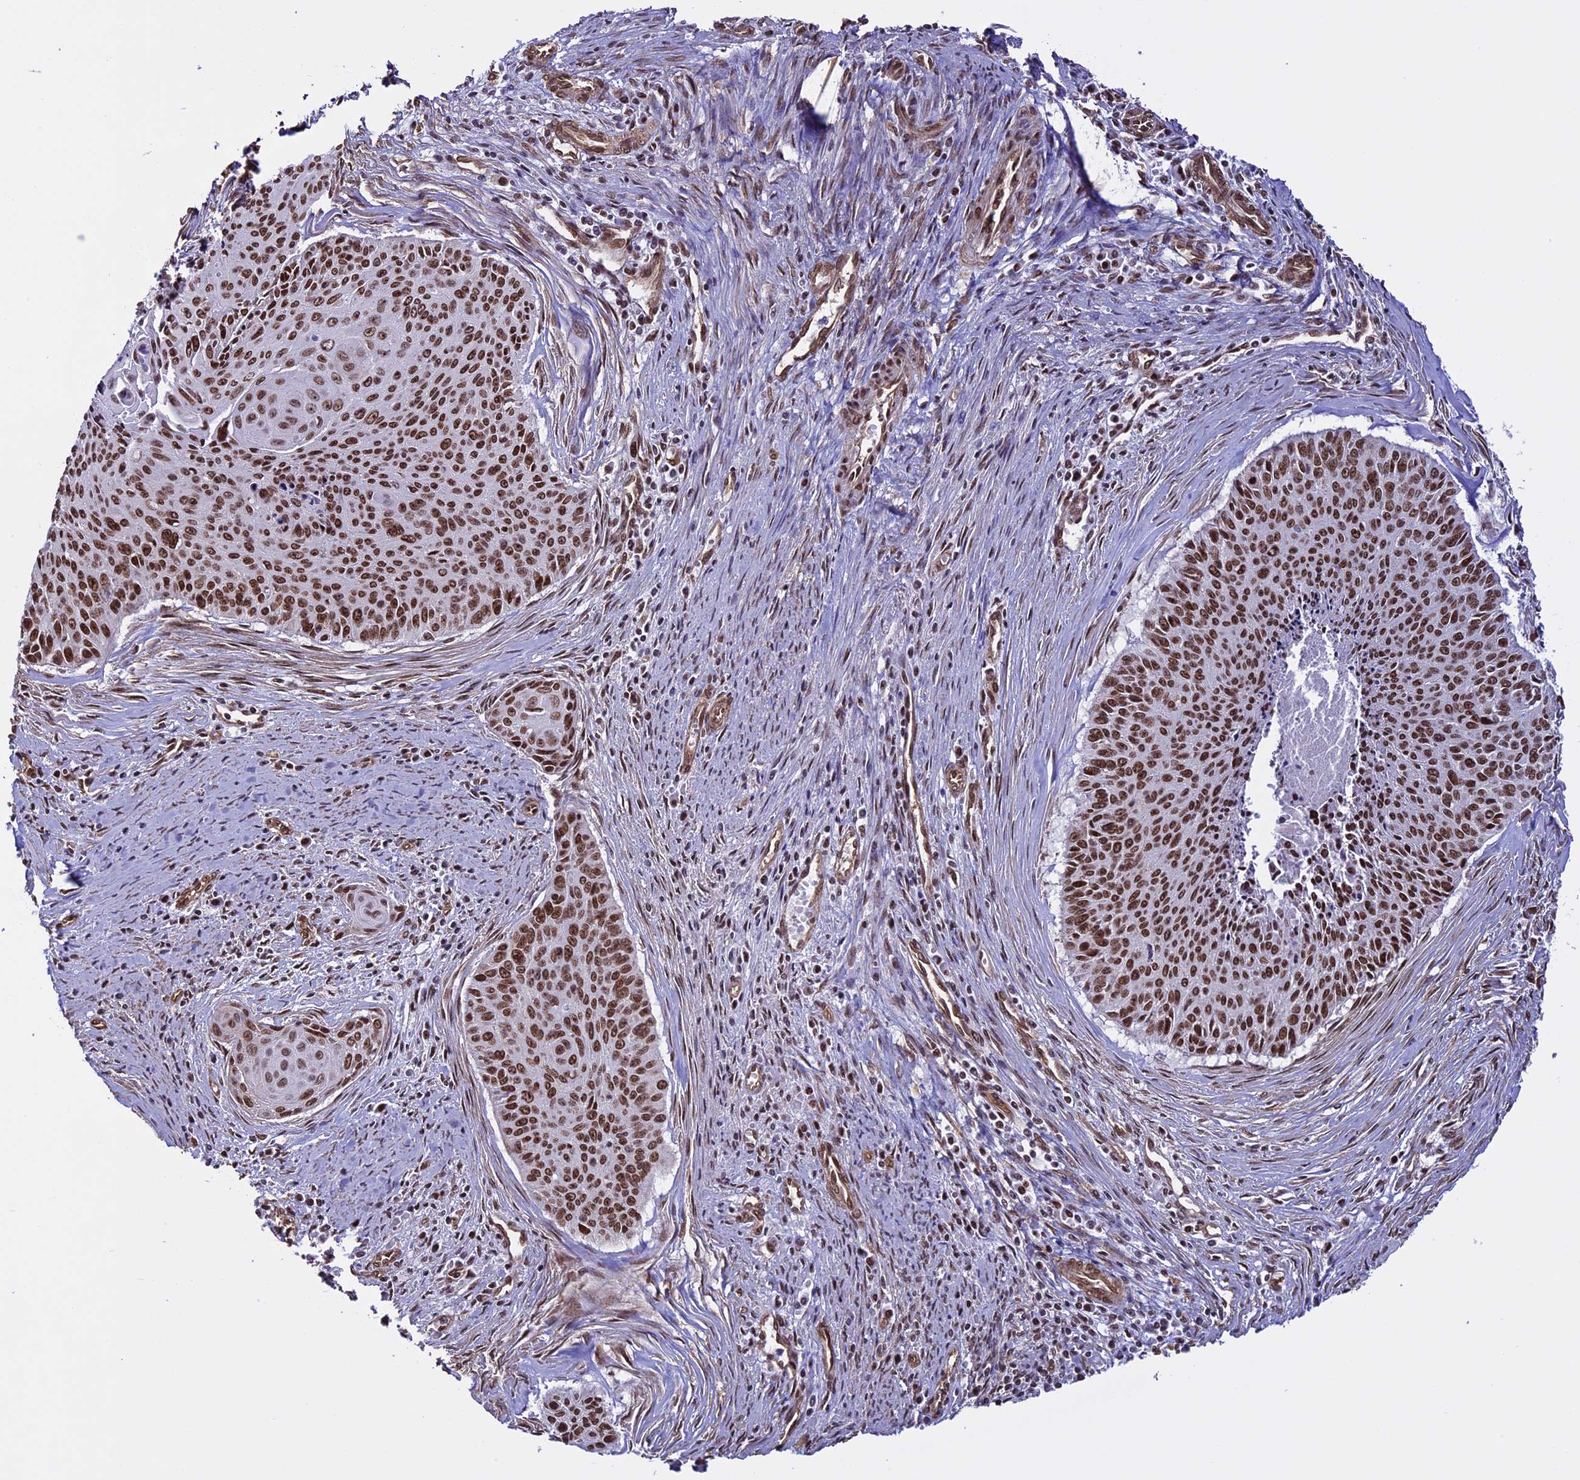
{"staining": {"intensity": "strong", "quantity": ">75%", "location": "nuclear"}, "tissue": "cervical cancer", "cell_type": "Tumor cells", "image_type": "cancer", "snomed": [{"axis": "morphology", "description": "Squamous cell carcinoma, NOS"}, {"axis": "topography", "description": "Cervix"}], "caption": "Immunohistochemistry (IHC) photomicrograph of neoplastic tissue: human cervical squamous cell carcinoma stained using IHC shows high levels of strong protein expression localized specifically in the nuclear of tumor cells, appearing as a nuclear brown color.", "gene": "MPHOSPH8", "patient": {"sex": "female", "age": 55}}